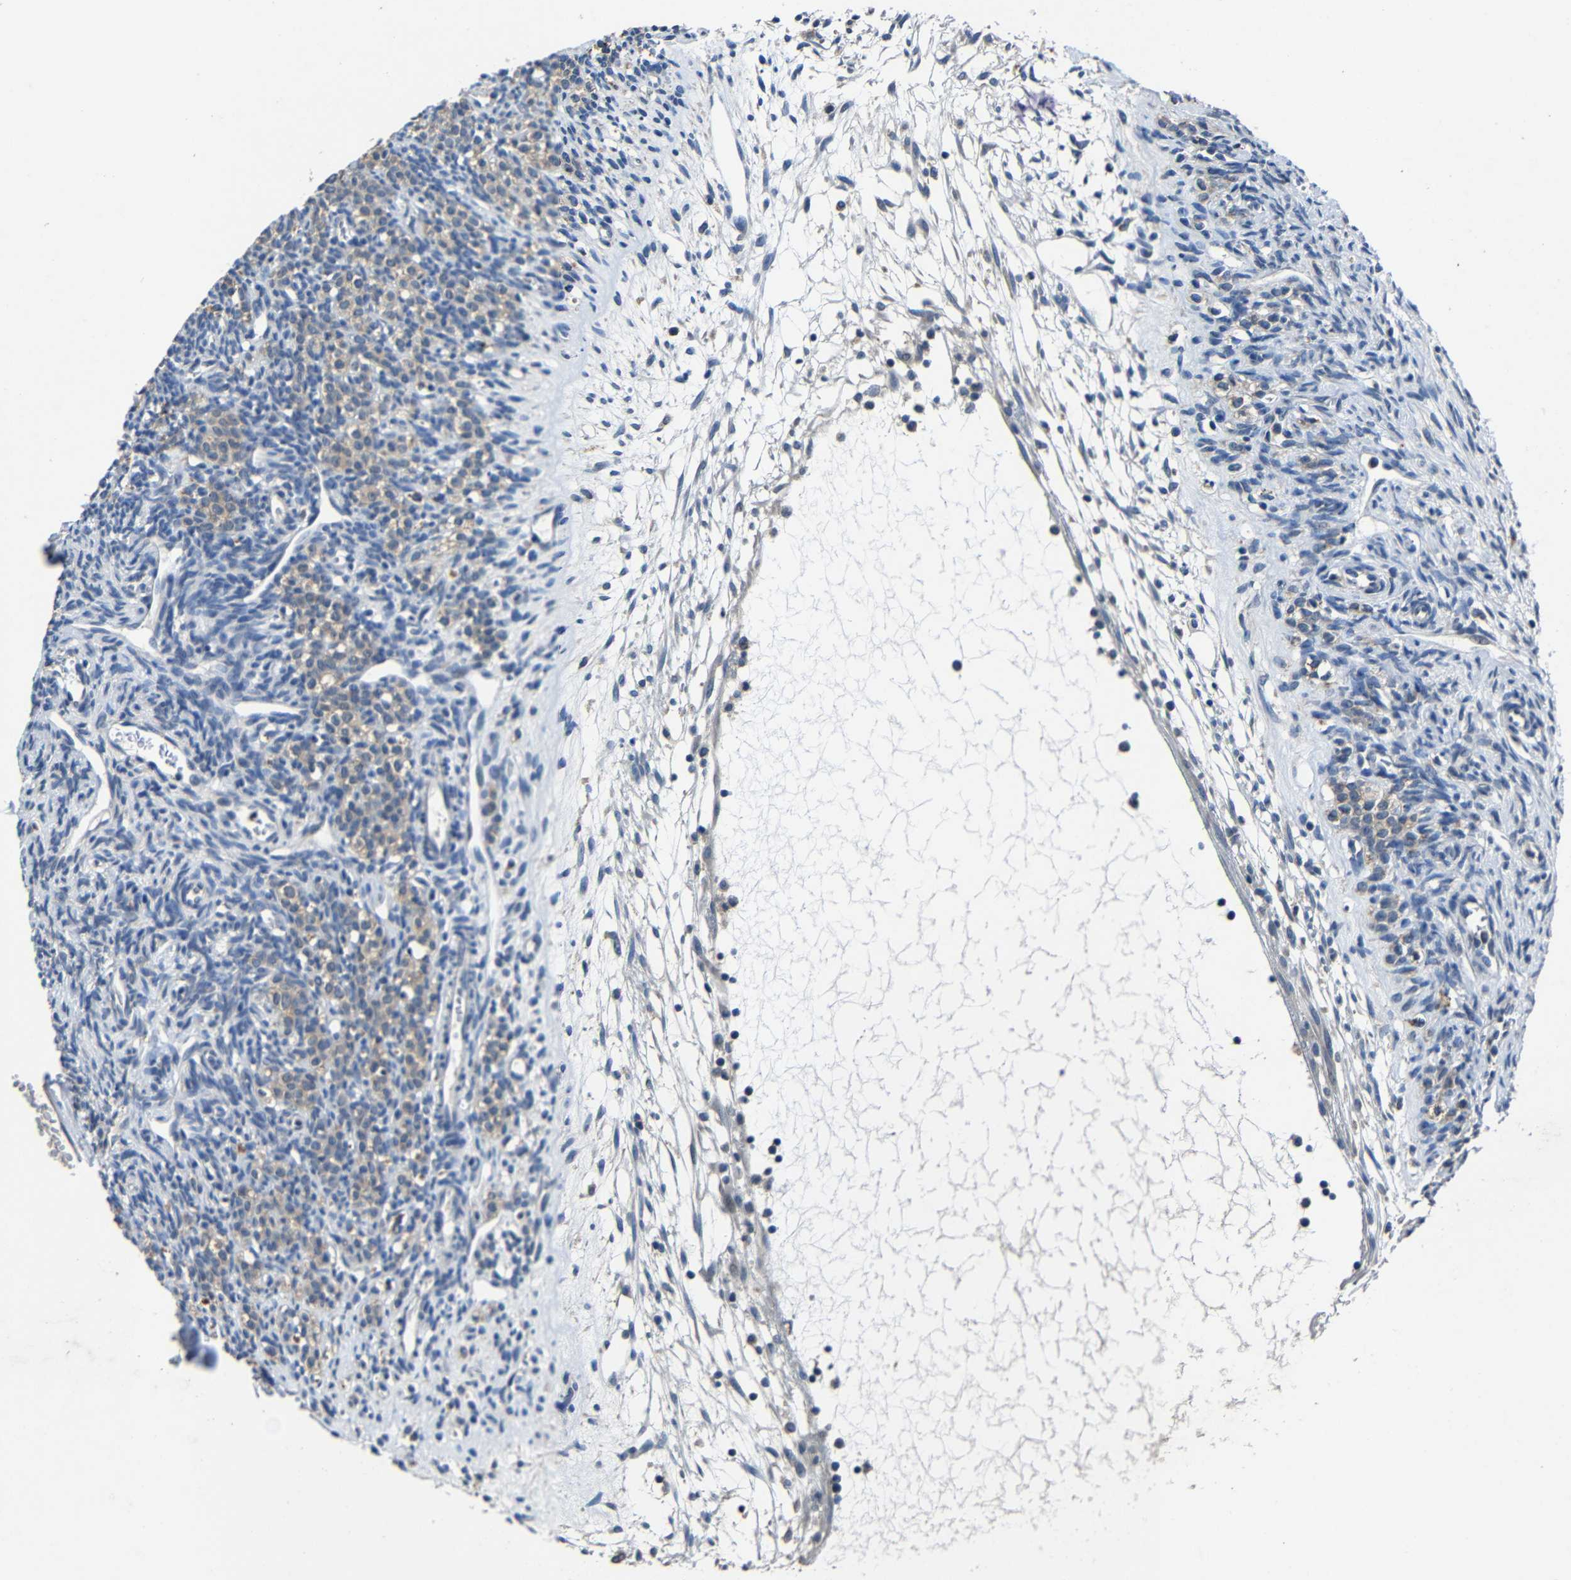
{"staining": {"intensity": "weak", "quantity": "25%-75%", "location": "cytoplasmic/membranous"}, "tissue": "ovary", "cell_type": "Ovarian stroma cells", "image_type": "normal", "snomed": [{"axis": "morphology", "description": "Normal tissue, NOS"}, {"axis": "topography", "description": "Ovary"}], "caption": "Ovary stained for a protein exhibits weak cytoplasmic/membranous positivity in ovarian stroma cells.", "gene": "C6orf89", "patient": {"sex": "female", "age": 33}}